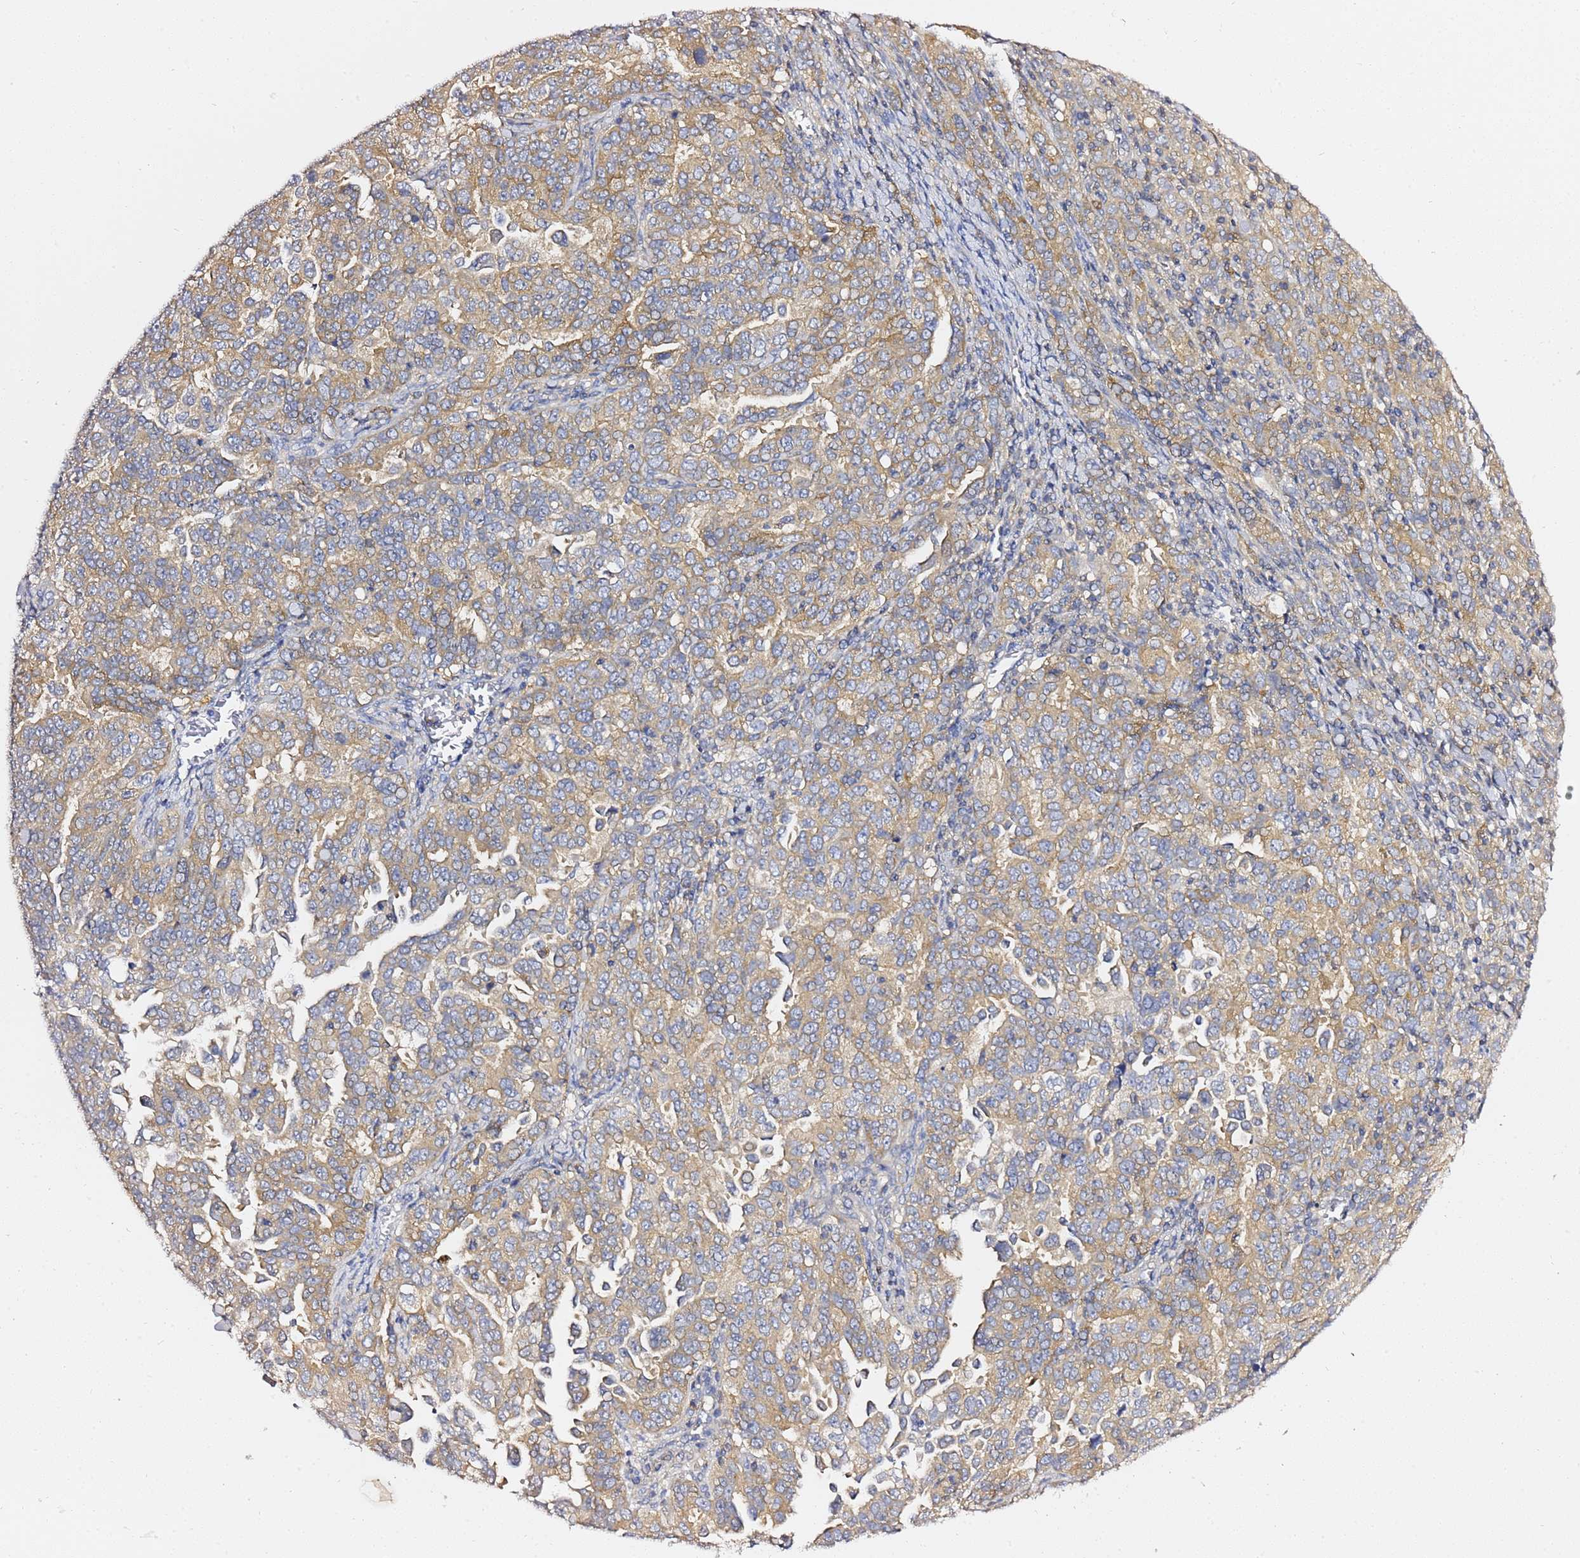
{"staining": {"intensity": "moderate", "quantity": ">75%", "location": "cytoplasmic/membranous"}, "tissue": "ovarian cancer", "cell_type": "Tumor cells", "image_type": "cancer", "snomed": [{"axis": "morphology", "description": "Carcinoma, endometroid"}, {"axis": "topography", "description": "Ovary"}], "caption": "Moderate cytoplasmic/membranous positivity is present in about >75% of tumor cells in endometroid carcinoma (ovarian).", "gene": "LENG1", "patient": {"sex": "female", "age": 62}}